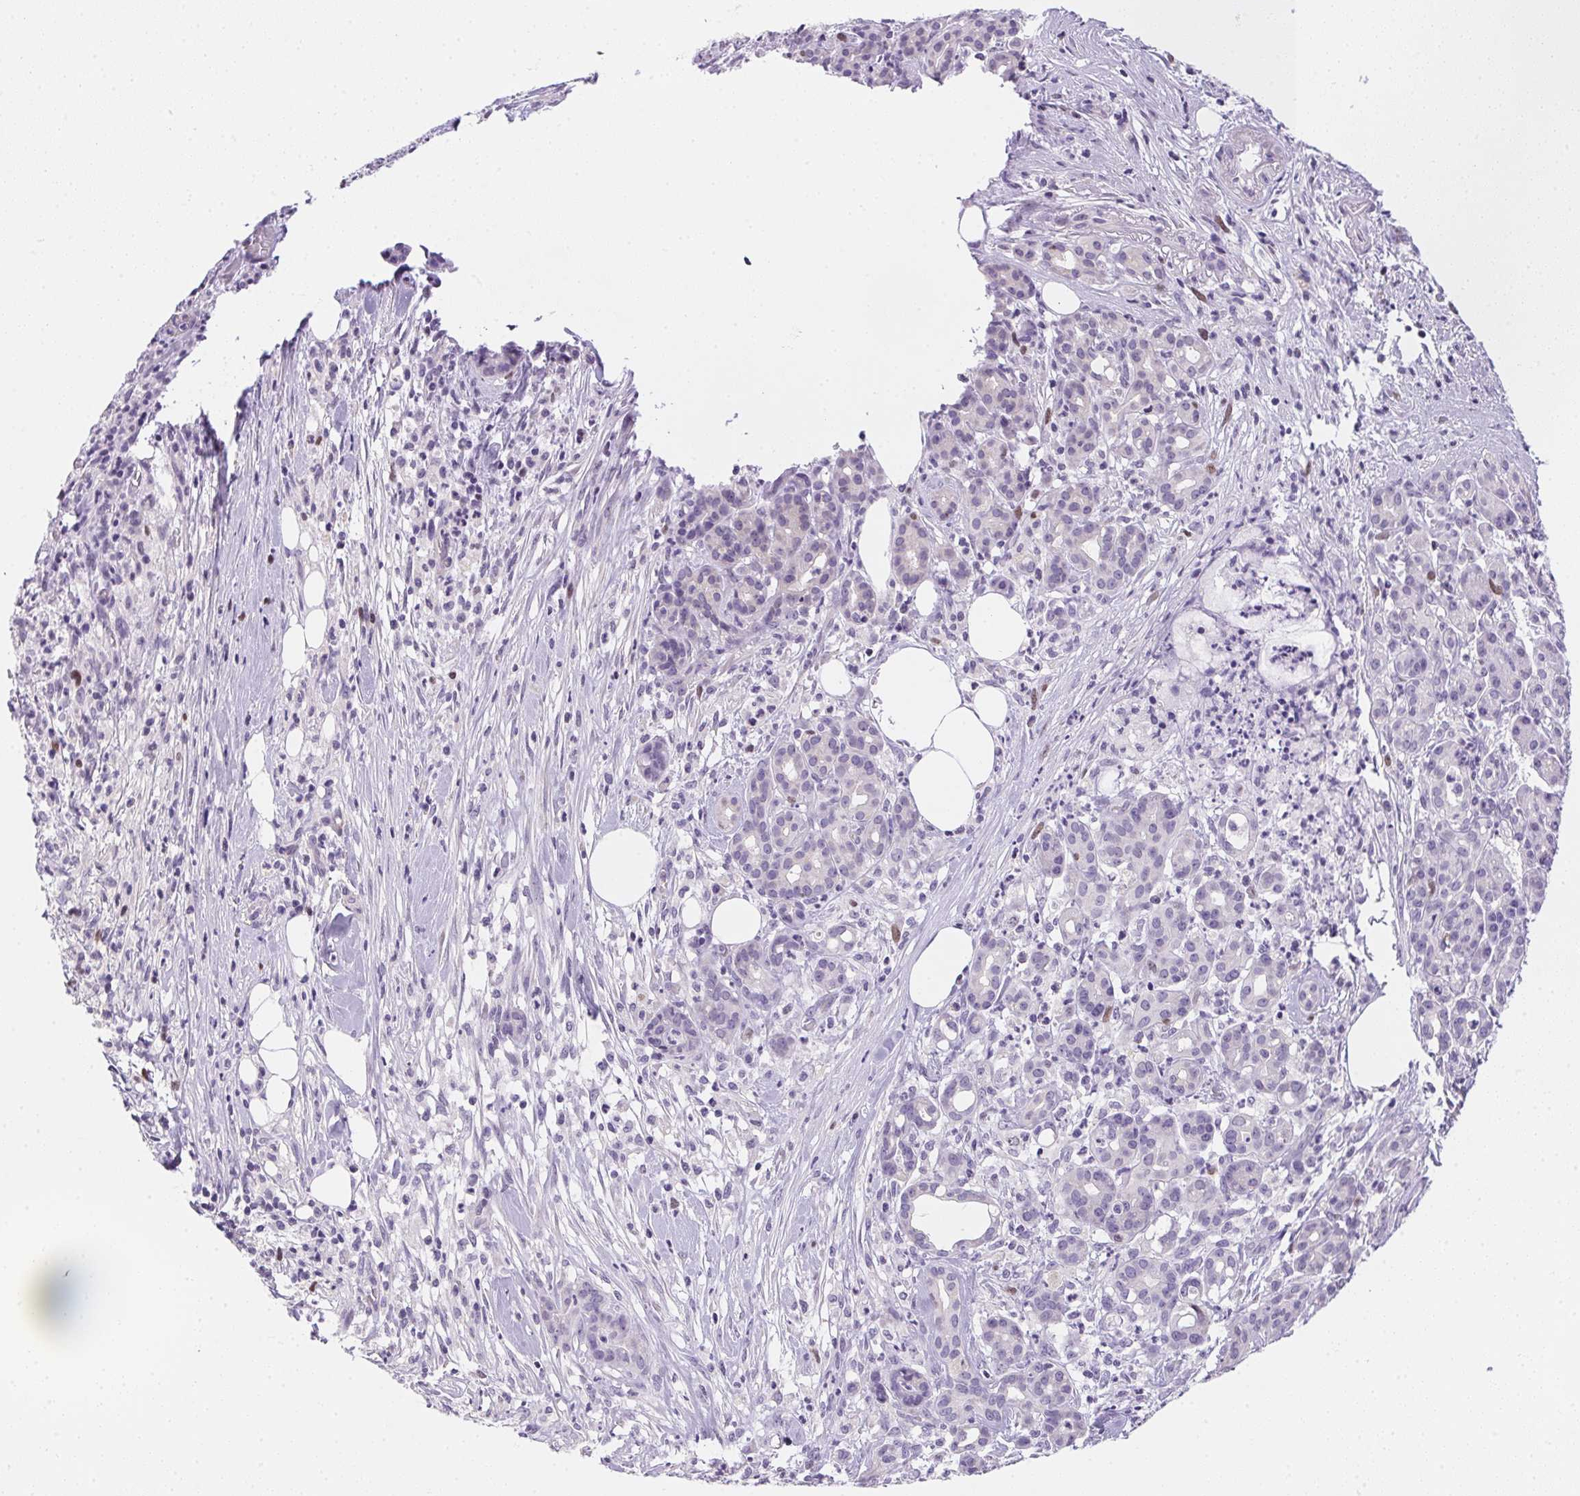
{"staining": {"intensity": "negative", "quantity": "none", "location": "none"}, "tissue": "pancreatic cancer", "cell_type": "Tumor cells", "image_type": "cancer", "snomed": [{"axis": "morphology", "description": "Adenocarcinoma, NOS"}, {"axis": "topography", "description": "Pancreas"}], "caption": "An immunohistochemistry (IHC) image of pancreatic adenocarcinoma is shown. There is no staining in tumor cells of pancreatic adenocarcinoma.", "gene": "HELLS", "patient": {"sex": "female", "age": 66}}